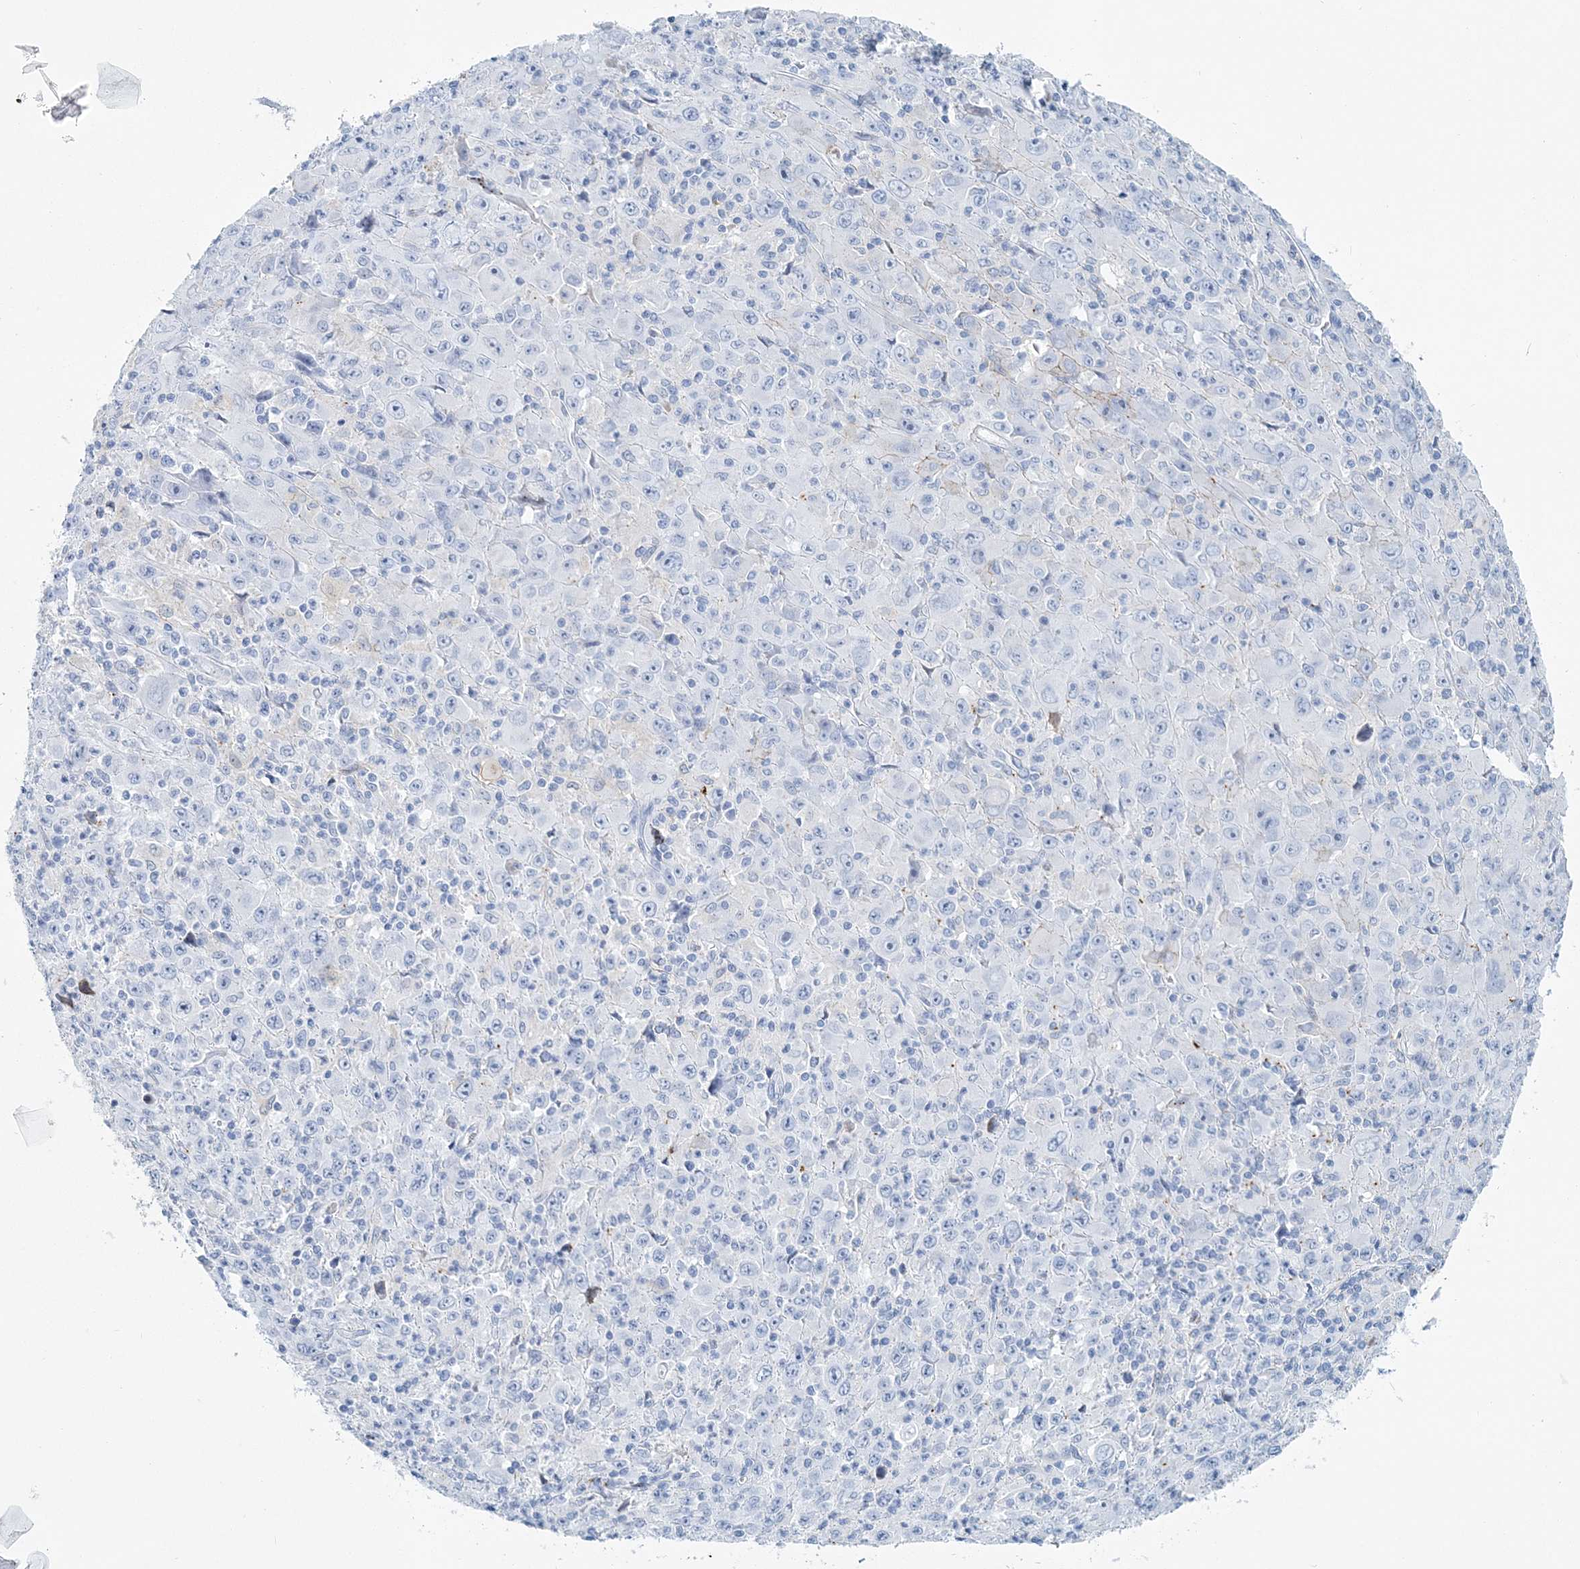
{"staining": {"intensity": "negative", "quantity": "none", "location": "none"}, "tissue": "melanoma", "cell_type": "Tumor cells", "image_type": "cancer", "snomed": [{"axis": "morphology", "description": "Malignant melanoma, Metastatic site"}, {"axis": "topography", "description": "Skin"}], "caption": "IHC histopathology image of human melanoma stained for a protein (brown), which exhibits no positivity in tumor cells.", "gene": "NKX6-1", "patient": {"sex": "female", "age": 56}}